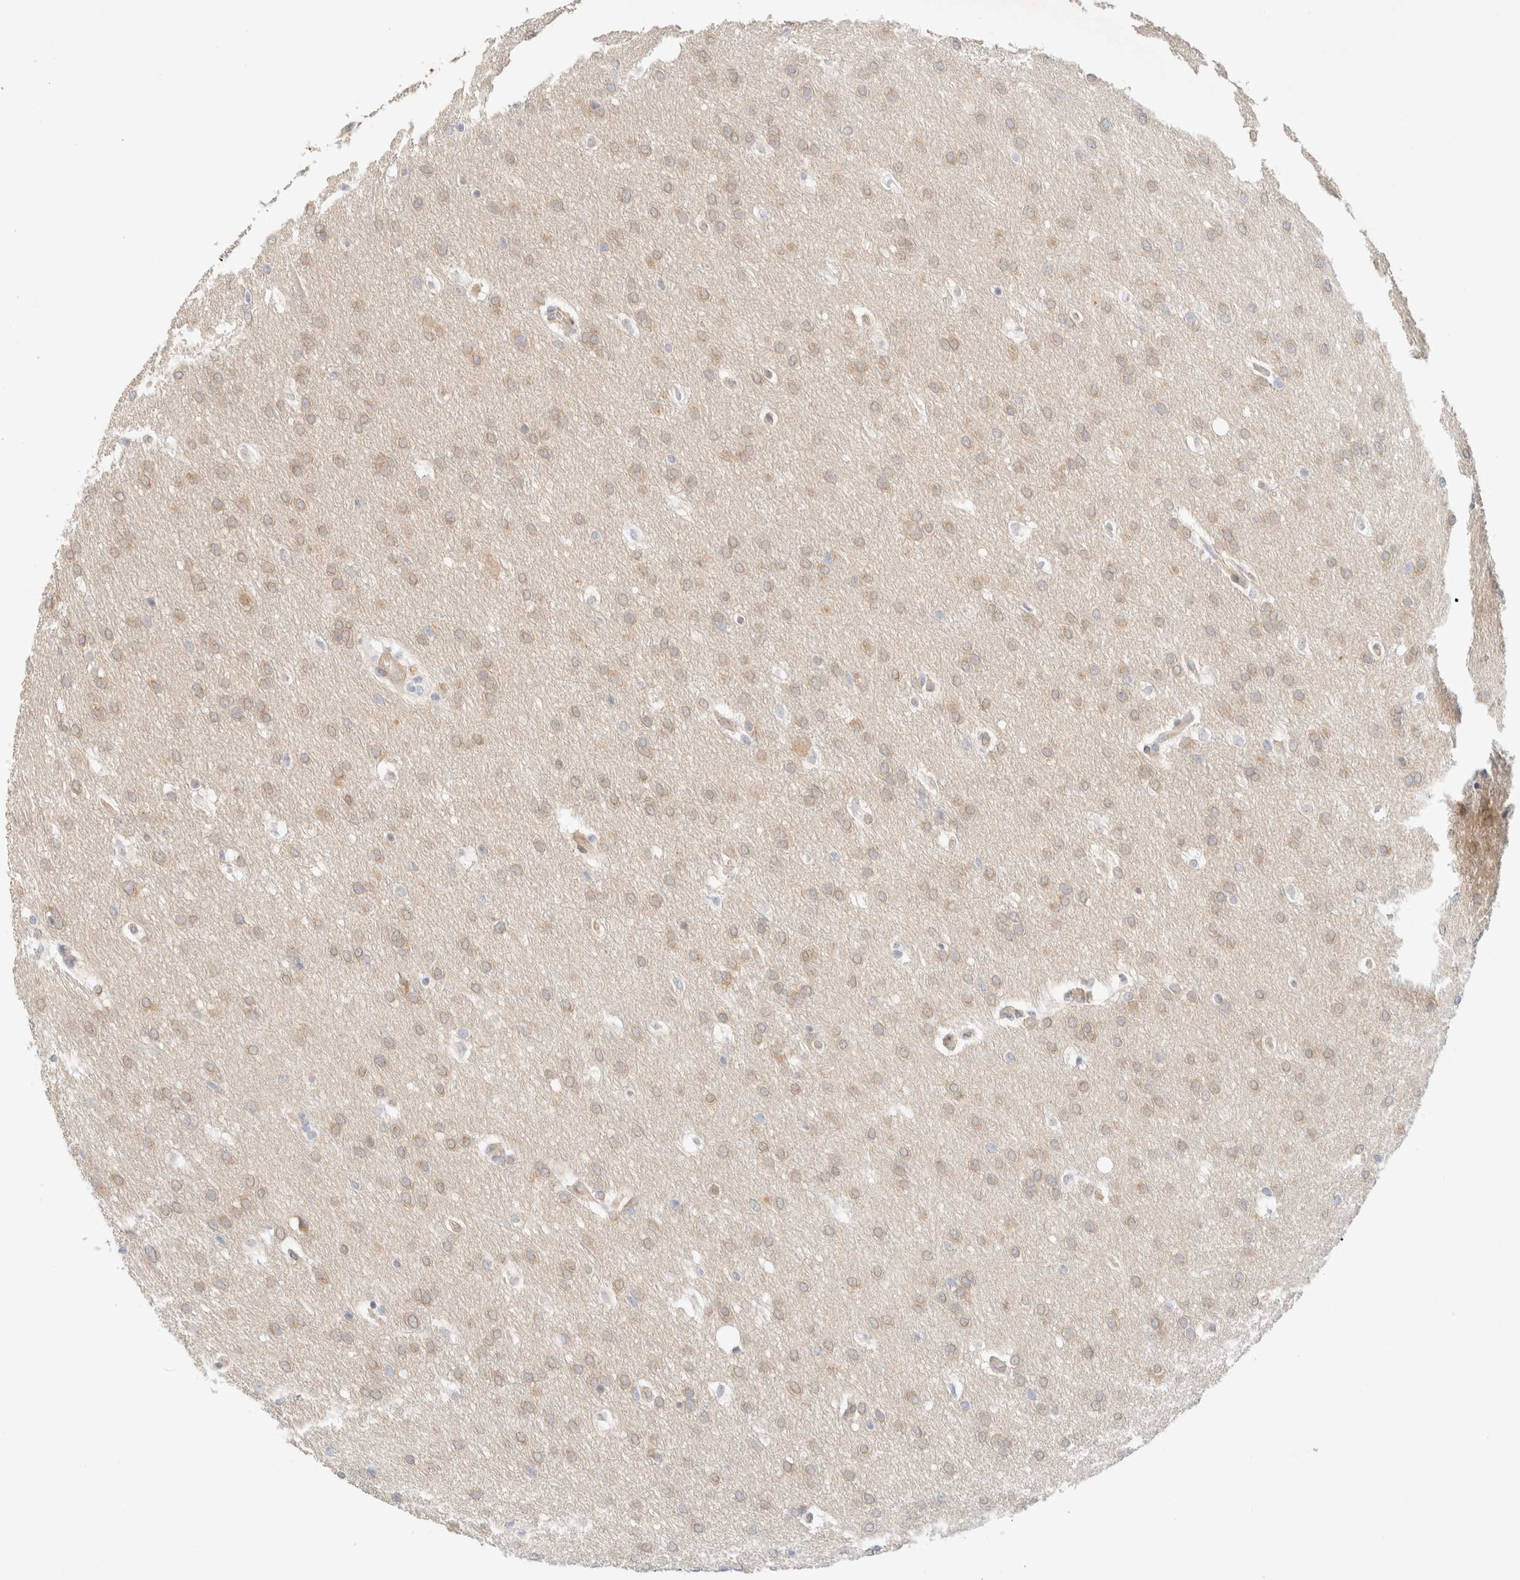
{"staining": {"intensity": "weak", "quantity": ">75%", "location": "cytoplasmic/membranous"}, "tissue": "glioma", "cell_type": "Tumor cells", "image_type": "cancer", "snomed": [{"axis": "morphology", "description": "Glioma, malignant, Low grade"}, {"axis": "topography", "description": "Brain"}], "caption": "High-magnification brightfield microscopy of malignant low-grade glioma stained with DAB (brown) and counterstained with hematoxylin (blue). tumor cells exhibit weak cytoplasmic/membranous expression is identified in approximately>75% of cells.", "gene": "CSNK1E", "patient": {"sex": "female", "age": 37}}